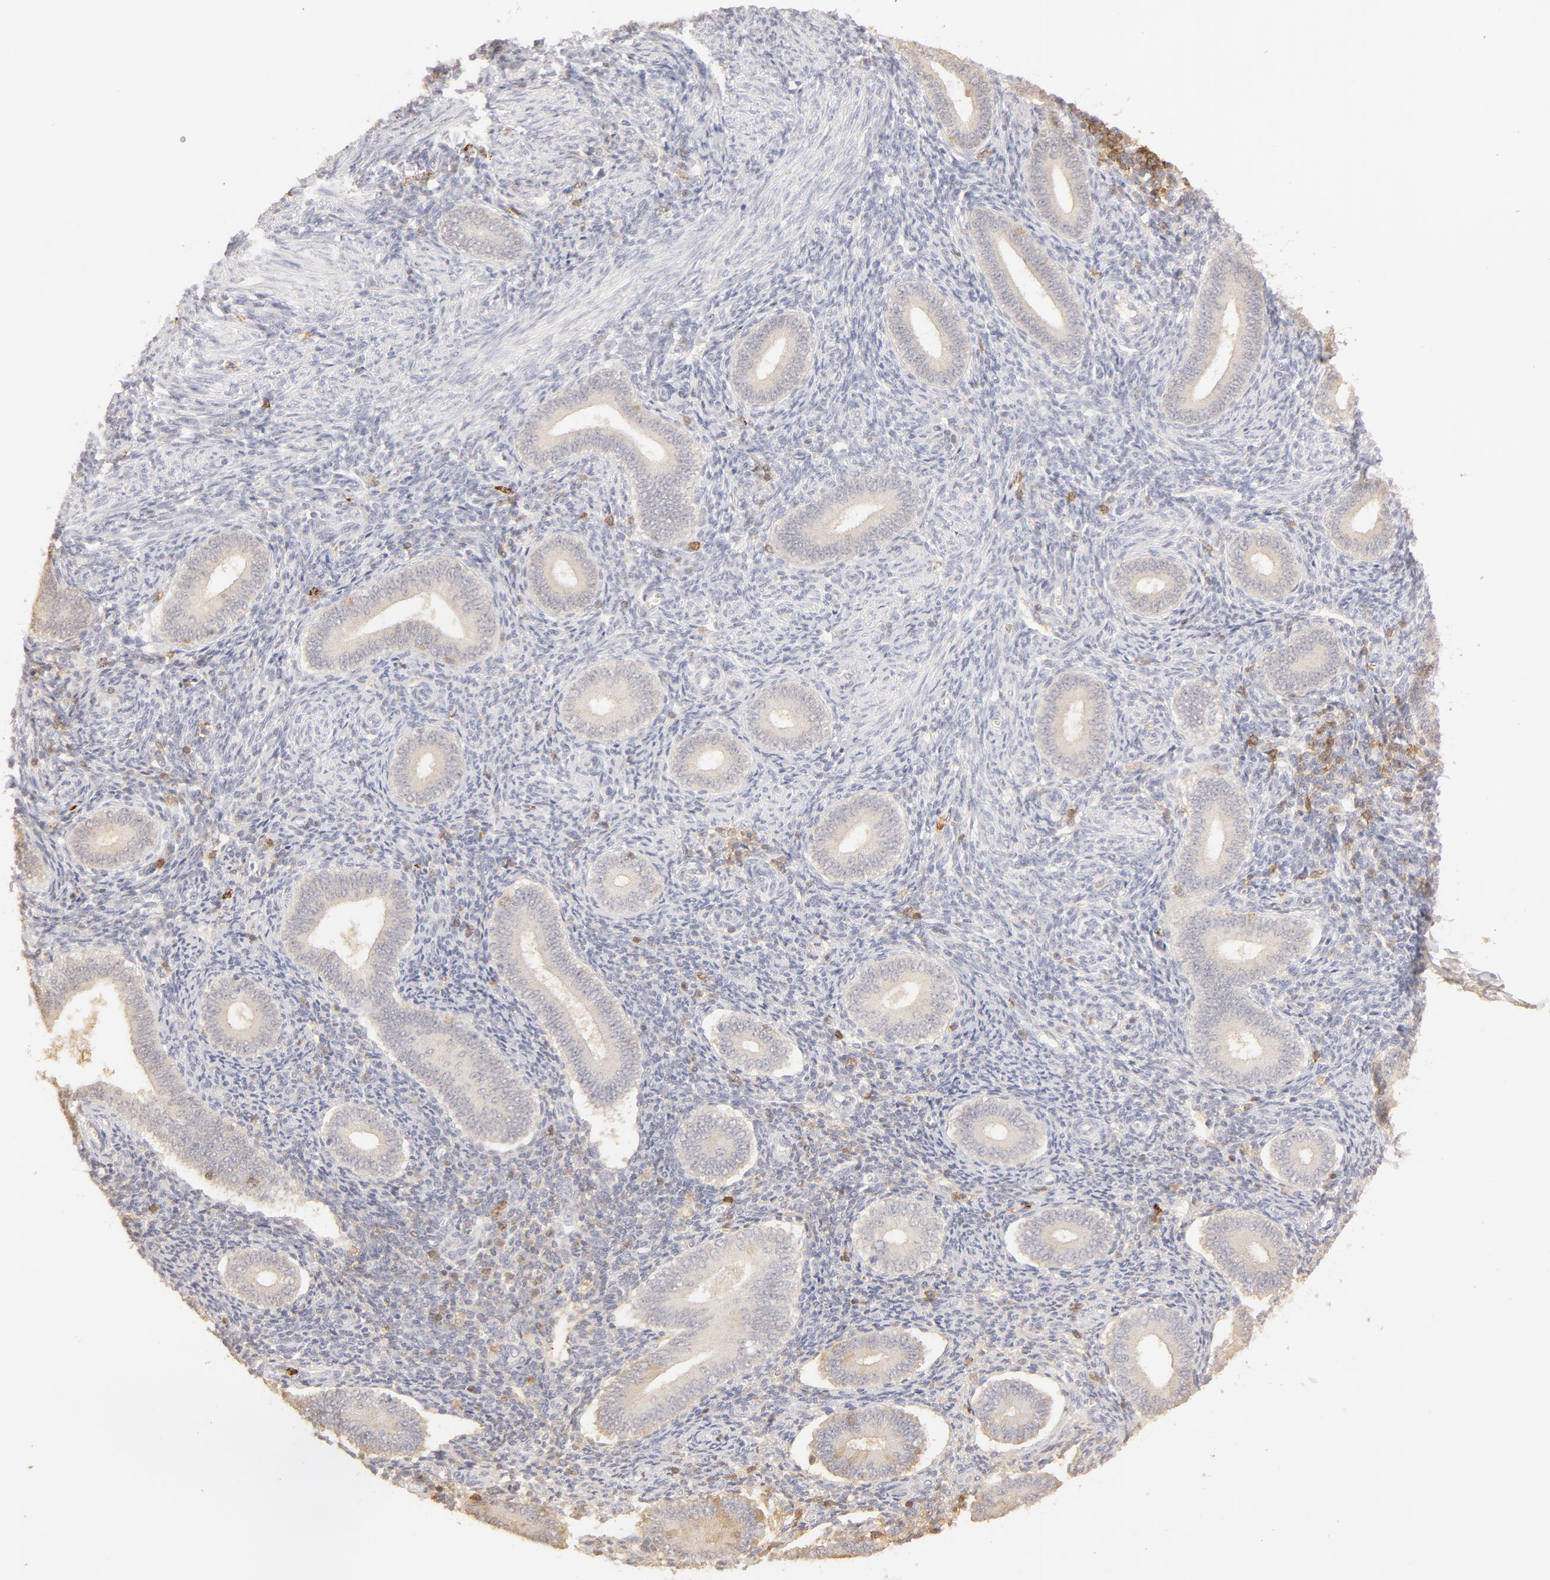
{"staining": {"intensity": "negative", "quantity": "none", "location": "none"}, "tissue": "endometrium", "cell_type": "Cells in endometrial stroma", "image_type": "normal", "snomed": [{"axis": "morphology", "description": "Normal tissue, NOS"}, {"axis": "topography", "description": "Endometrium"}], "caption": "This is an immunohistochemistry micrograph of benign endometrium. There is no positivity in cells in endometrial stroma.", "gene": "C1R", "patient": {"sex": "female", "age": 35}}